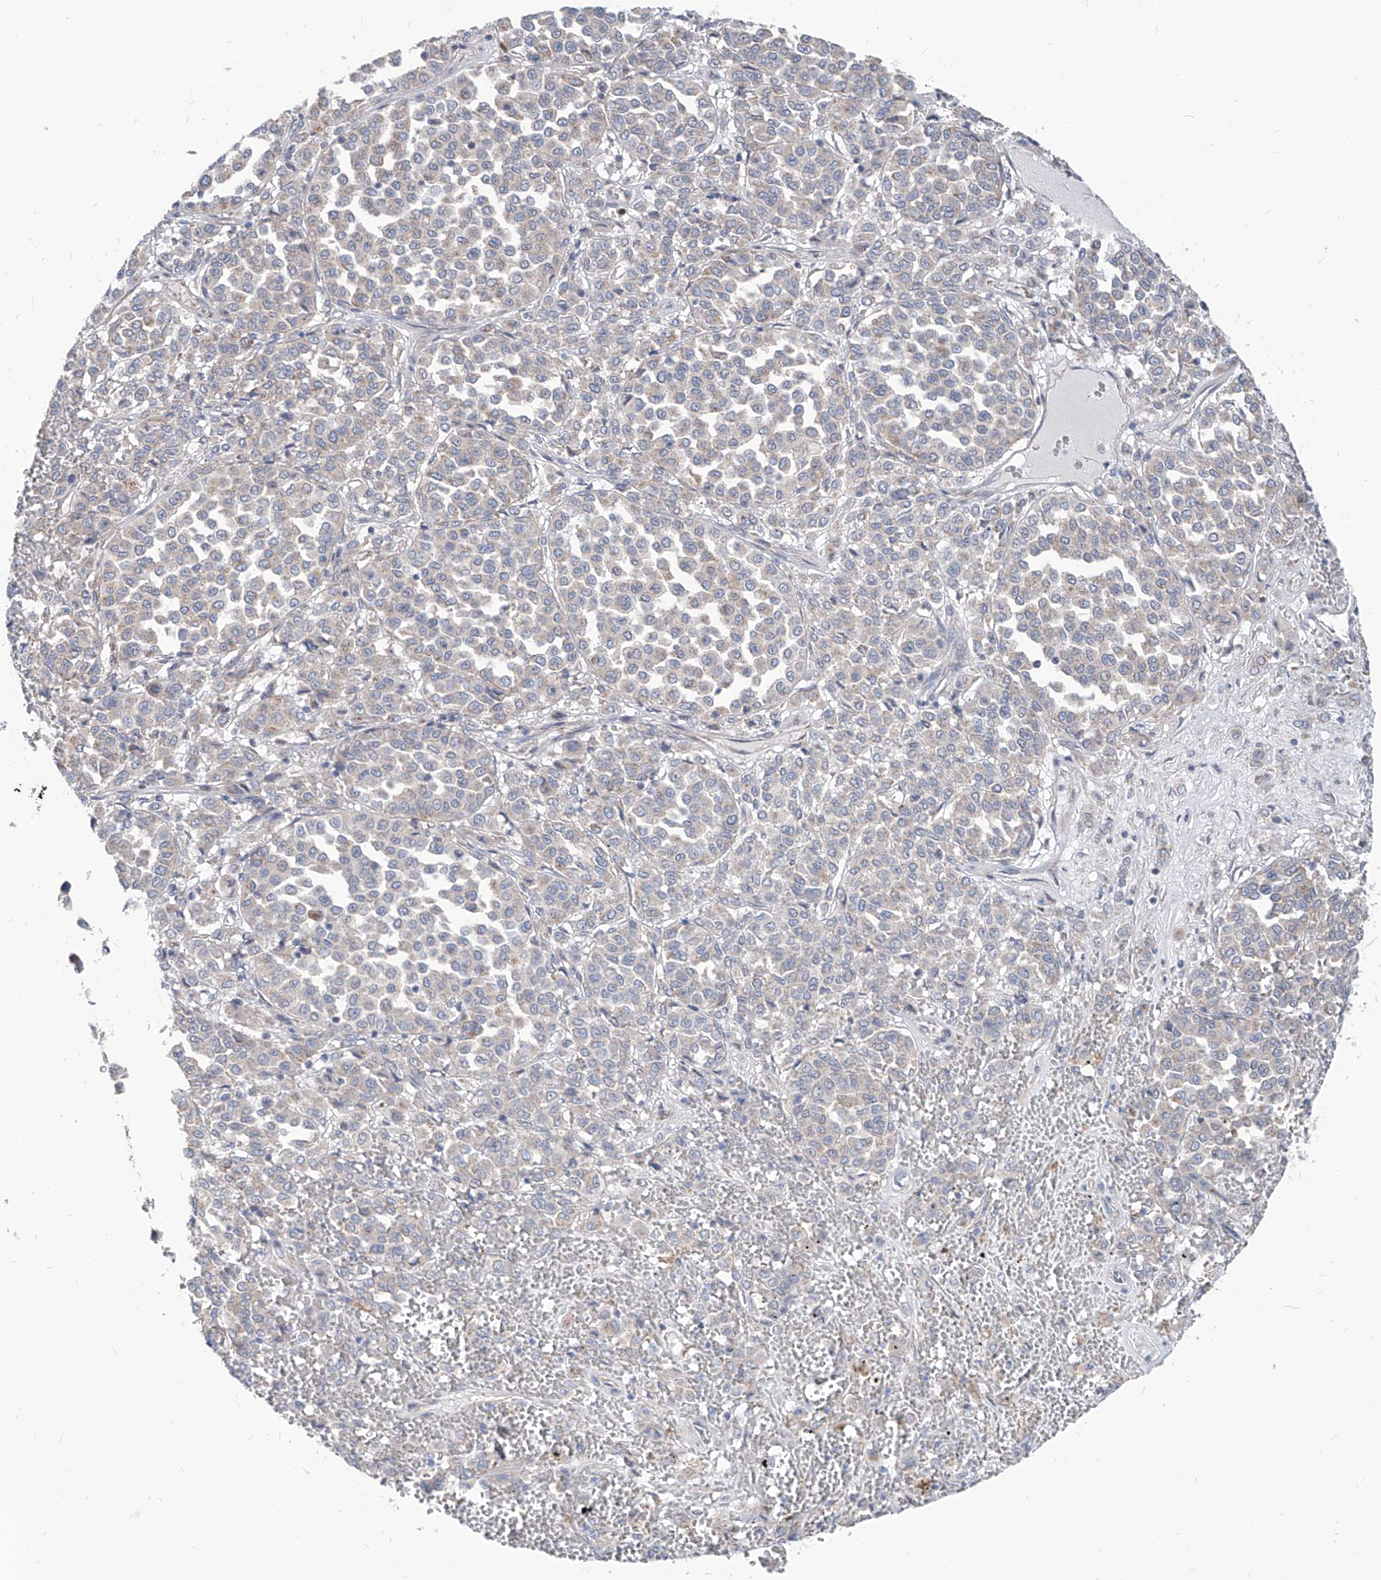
{"staining": {"intensity": "negative", "quantity": "none", "location": "none"}, "tissue": "melanoma", "cell_type": "Tumor cells", "image_type": "cancer", "snomed": [{"axis": "morphology", "description": "Malignant melanoma, Metastatic site"}, {"axis": "topography", "description": "Pancreas"}], "caption": "This is an immunohistochemistry (IHC) micrograph of melanoma. There is no expression in tumor cells.", "gene": "AGPS", "patient": {"sex": "female", "age": 30}}